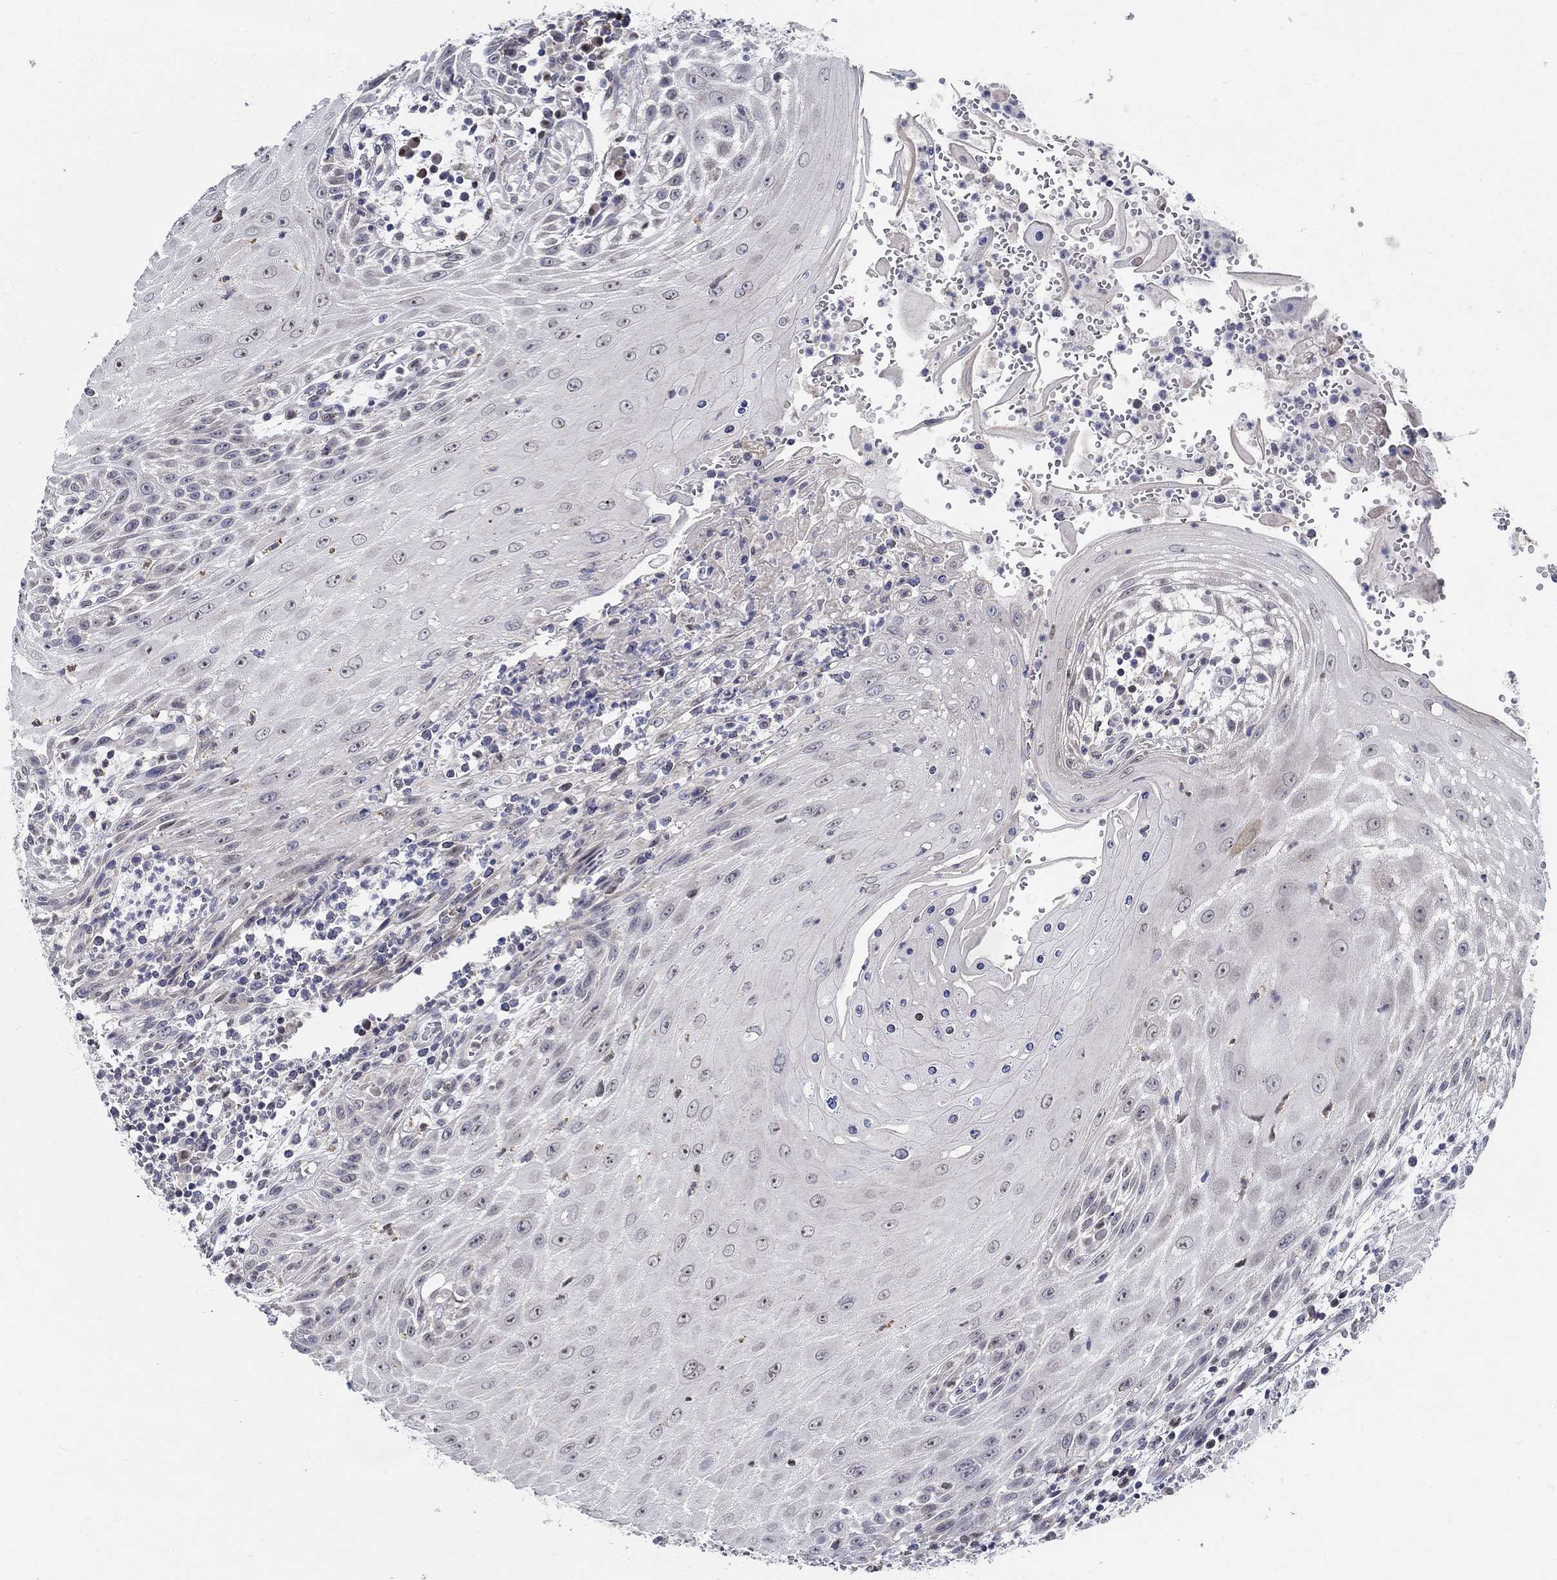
{"staining": {"intensity": "negative", "quantity": "none", "location": "none"}, "tissue": "head and neck cancer", "cell_type": "Tumor cells", "image_type": "cancer", "snomed": [{"axis": "morphology", "description": "Squamous cell carcinoma, NOS"}, {"axis": "topography", "description": "Oral tissue"}, {"axis": "topography", "description": "Head-Neck"}], "caption": "This histopathology image is of head and neck cancer stained with IHC to label a protein in brown with the nuclei are counter-stained blue. There is no positivity in tumor cells.", "gene": "C16orf46", "patient": {"sex": "male", "age": 58}}